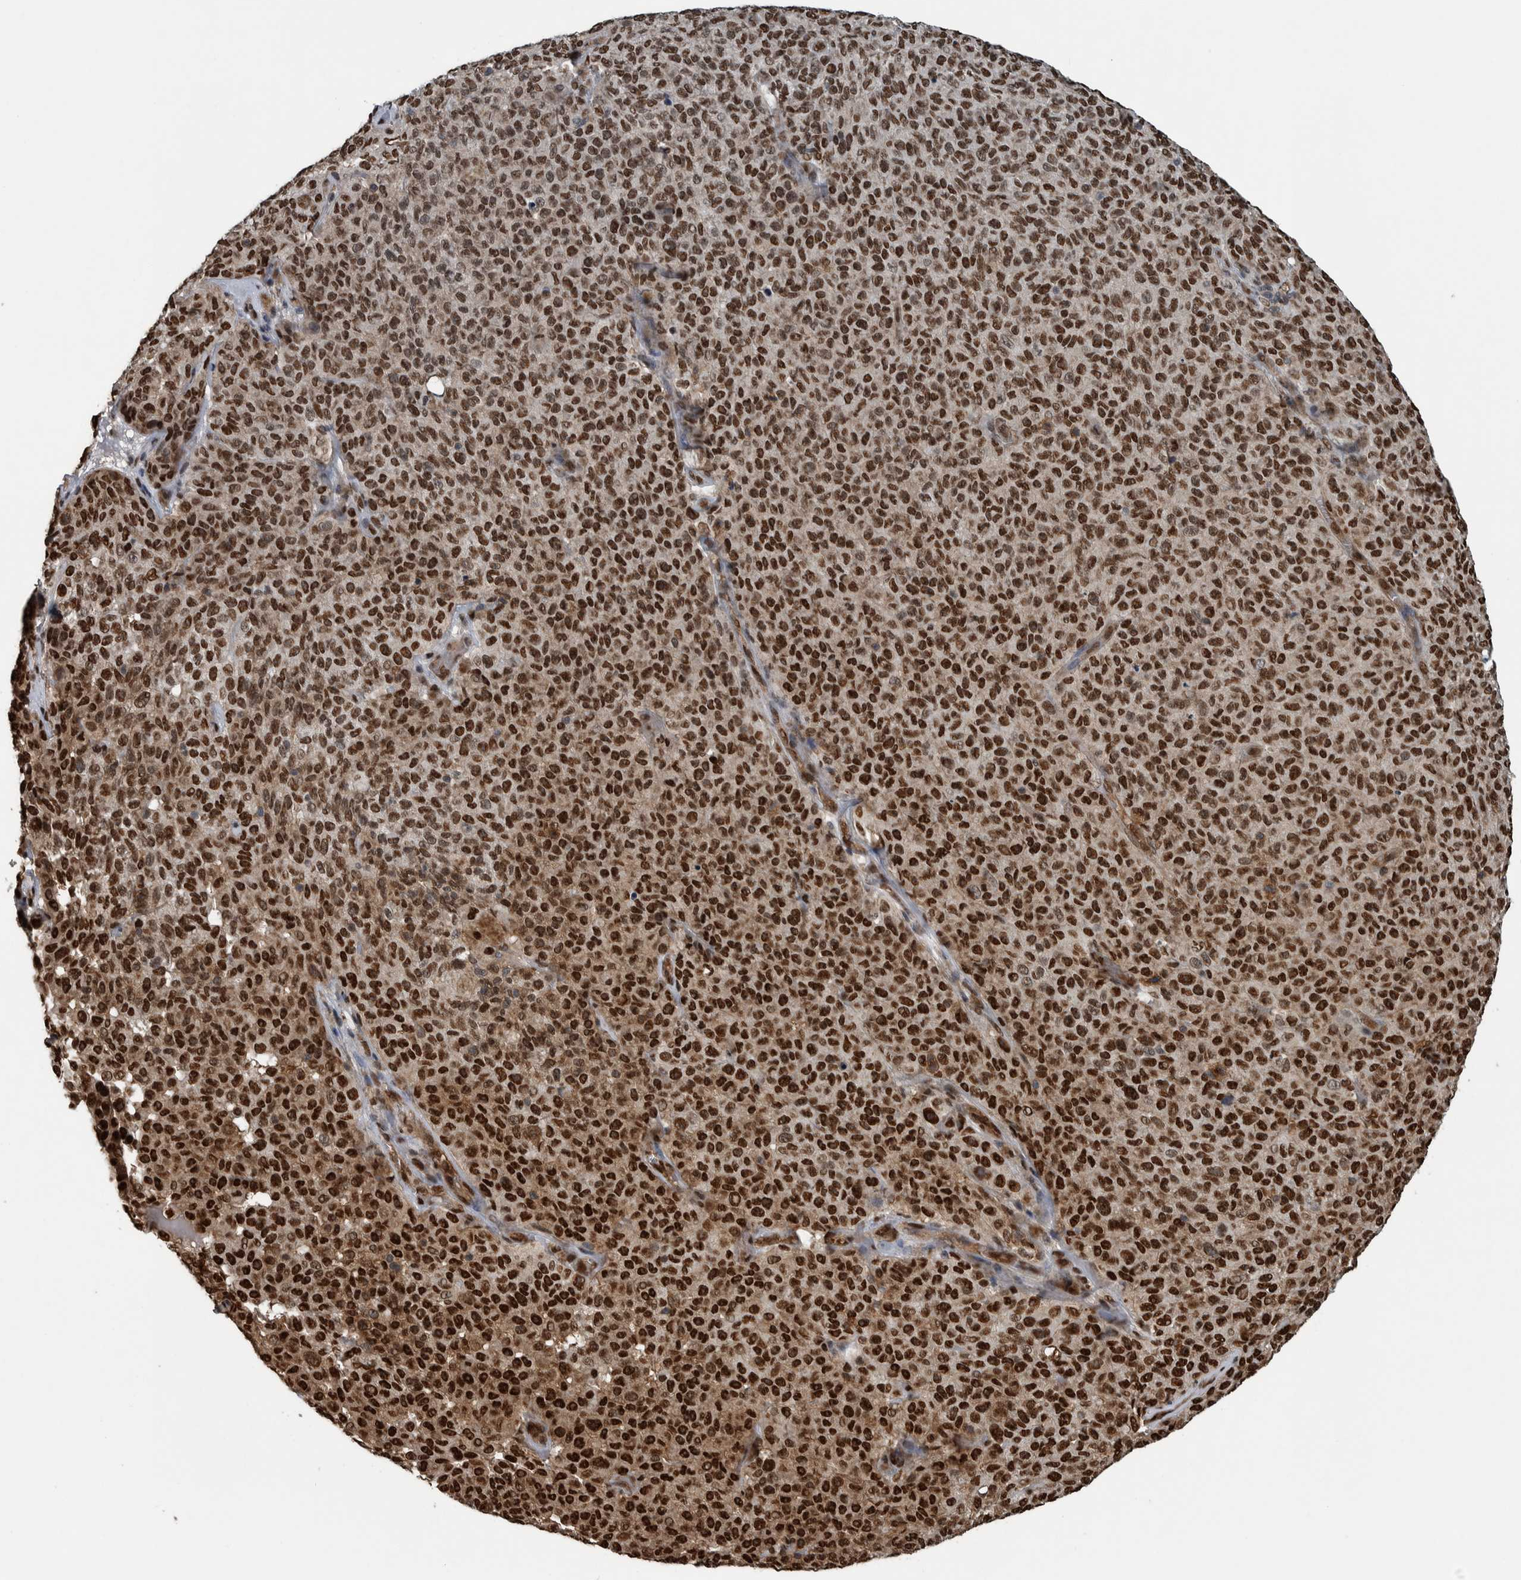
{"staining": {"intensity": "strong", "quantity": ">75%", "location": "nuclear"}, "tissue": "melanoma", "cell_type": "Tumor cells", "image_type": "cancer", "snomed": [{"axis": "morphology", "description": "Malignant melanoma, NOS"}, {"axis": "topography", "description": "Skin"}], "caption": "Melanoma stained for a protein demonstrates strong nuclear positivity in tumor cells. The protein is stained brown, and the nuclei are stained in blue (DAB (3,3'-diaminobenzidine) IHC with brightfield microscopy, high magnification).", "gene": "FAM135B", "patient": {"sex": "female", "age": 82}}